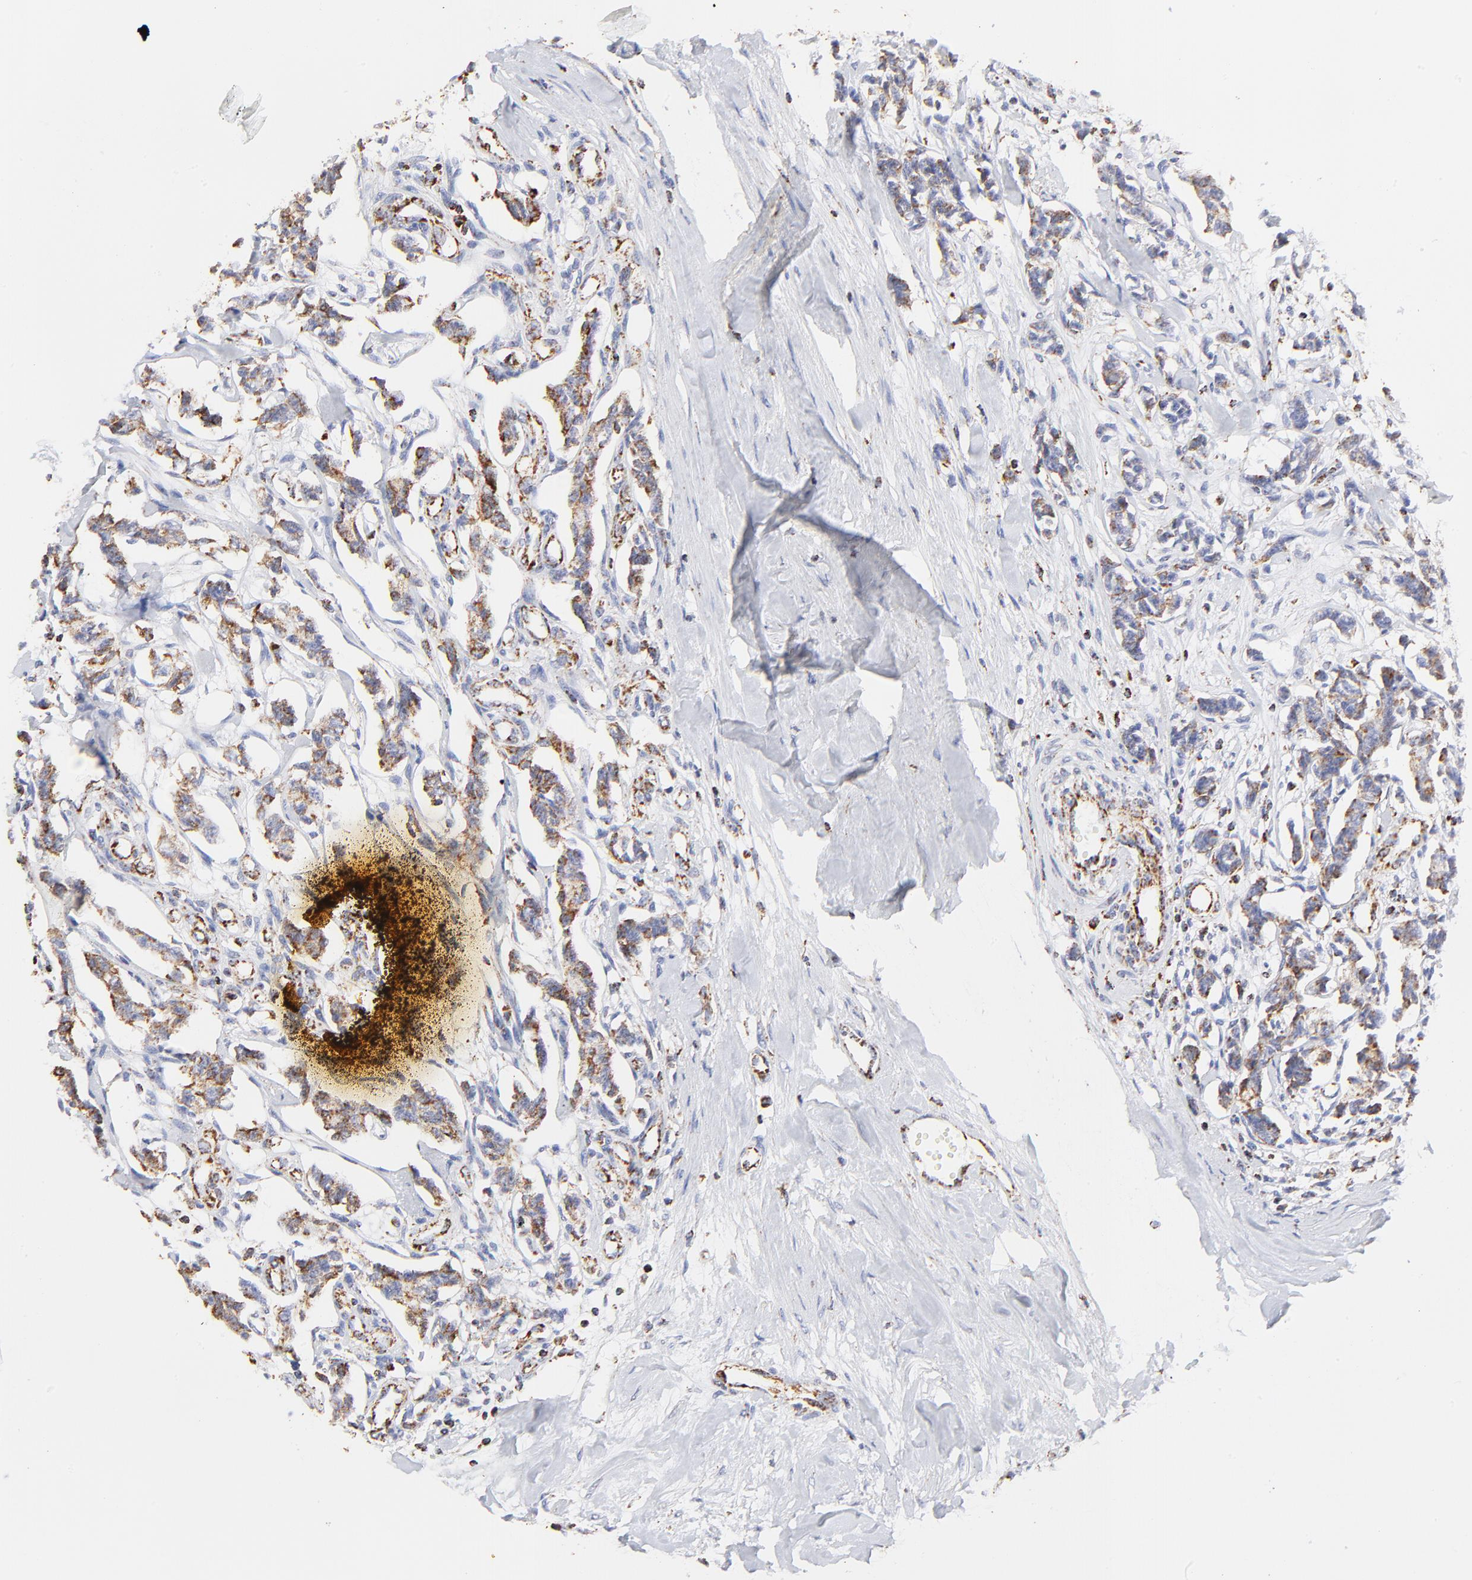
{"staining": {"intensity": "moderate", "quantity": ">75%", "location": "cytoplasmic/membranous"}, "tissue": "renal cancer", "cell_type": "Tumor cells", "image_type": "cancer", "snomed": [{"axis": "morphology", "description": "Carcinoid, malignant, NOS"}, {"axis": "topography", "description": "Kidney"}], "caption": "Protein expression analysis of human renal cancer (malignant carcinoid) reveals moderate cytoplasmic/membranous expression in about >75% of tumor cells. Immunohistochemistry (ihc) stains the protein in brown and the nuclei are stained blue.", "gene": "COX4I1", "patient": {"sex": "female", "age": 41}}